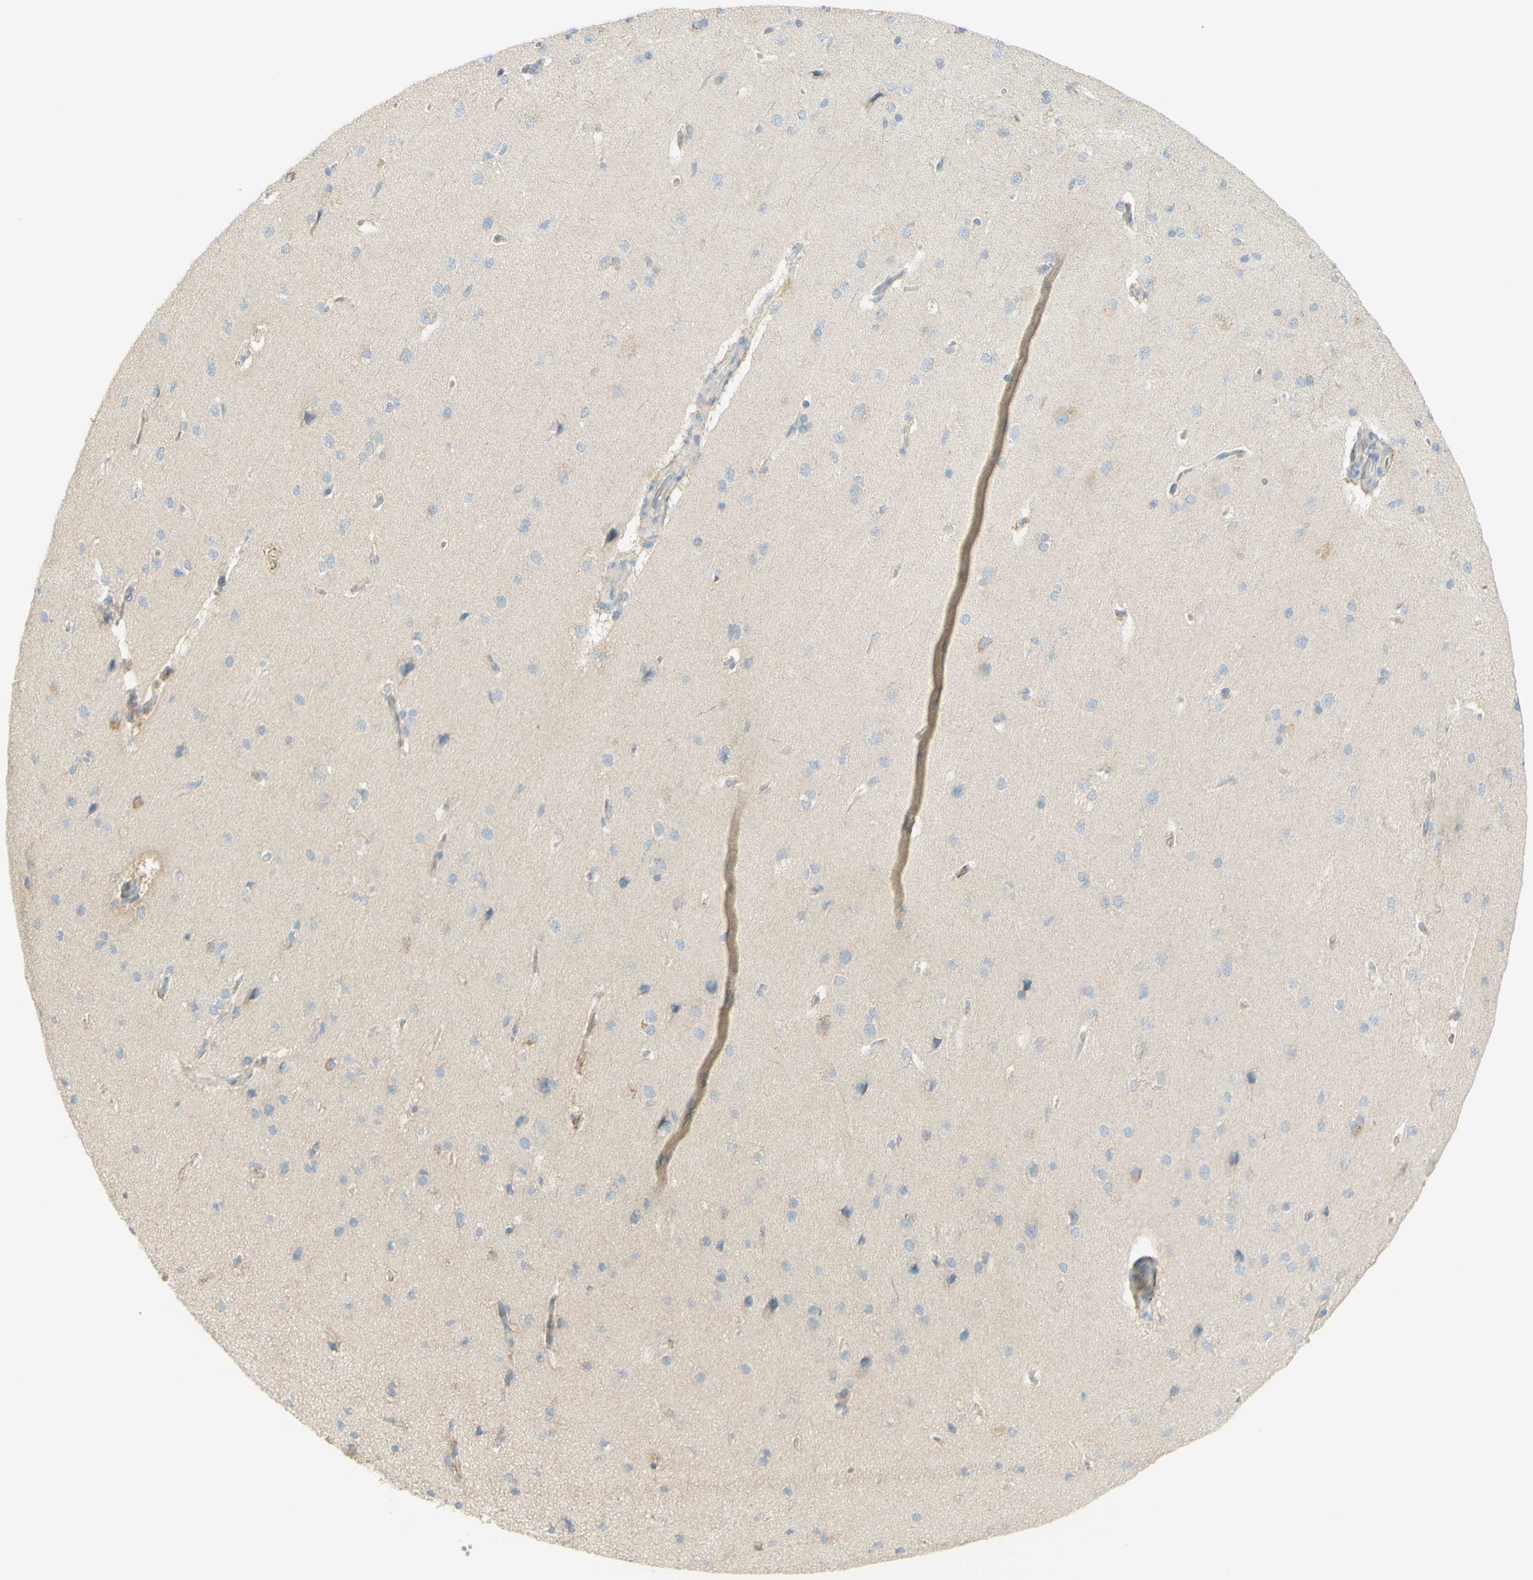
{"staining": {"intensity": "weak", "quantity": "25%-75%", "location": "cytoplasmic/membranous"}, "tissue": "cerebral cortex", "cell_type": "Endothelial cells", "image_type": "normal", "snomed": [{"axis": "morphology", "description": "Normal tissue, NOS"}, {"axis": "topography", "description": "Cerebral cortex"}], "caption": "Cerebral cortex stained with immunohistochemistry displays weak cytoplasmic/membranous staining in about 25%-75% of endothelial cells.", "gene": "GCNT3", "patient": {"sex": "male", "age": 62}}